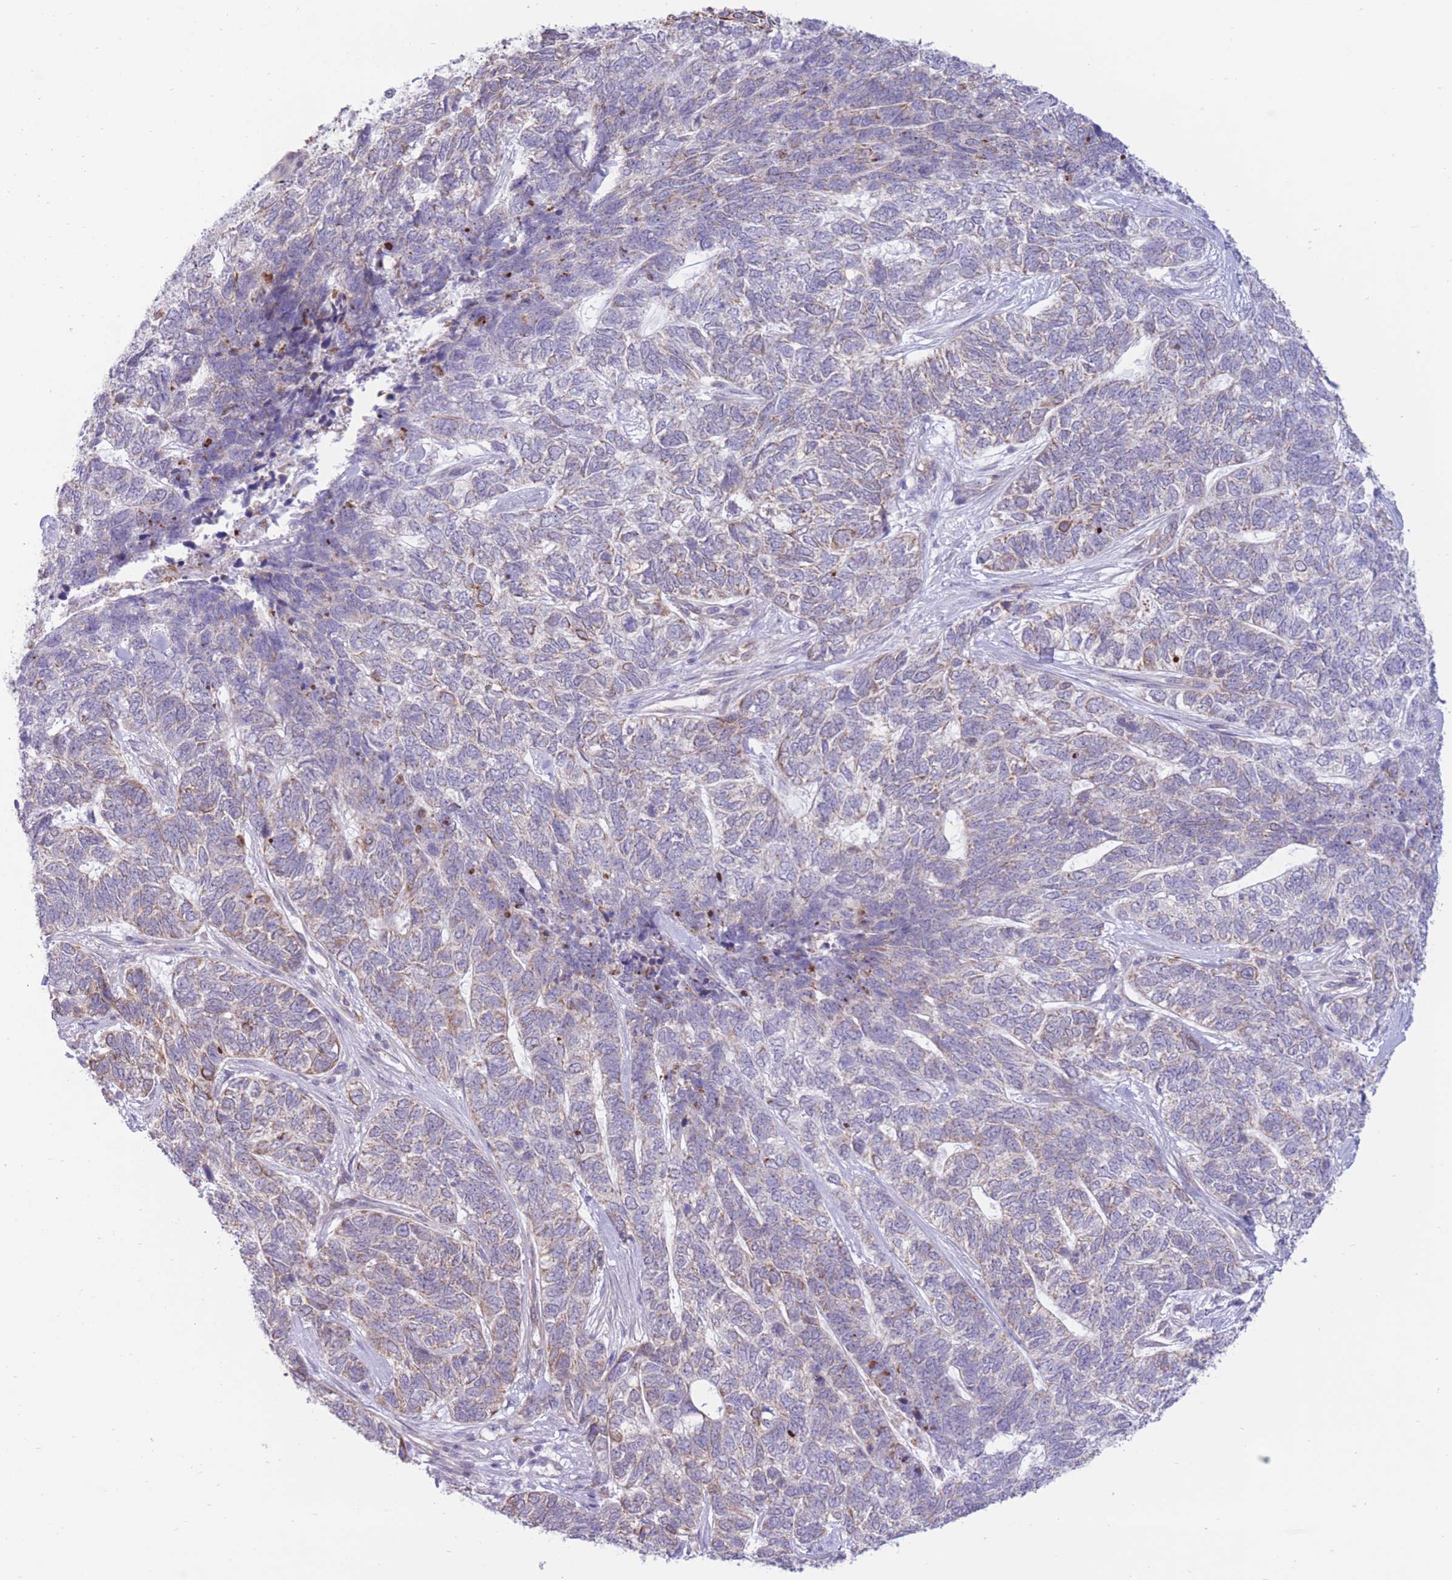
{"staining": {"intensity": "moderate", "quantity": "<25%", "location": "cytoplasmic/membranous"}, "tissue": "skin cancer", "cell_type": "Tumor cells", "image_type": "cancer", "snomed": [{"axis": "morphology", "description": "Basal cell carcinoma"}, {"axis": "topography", "description": "Skin"}], "caption": "The immunohistochemical stain shows moderate cytoplasmic/membranous staining in tumor cells of basal cell carcinoma (skin) tissue.", "gene": "MRPS31", "patient": {"sex": "female", "age": 65}}